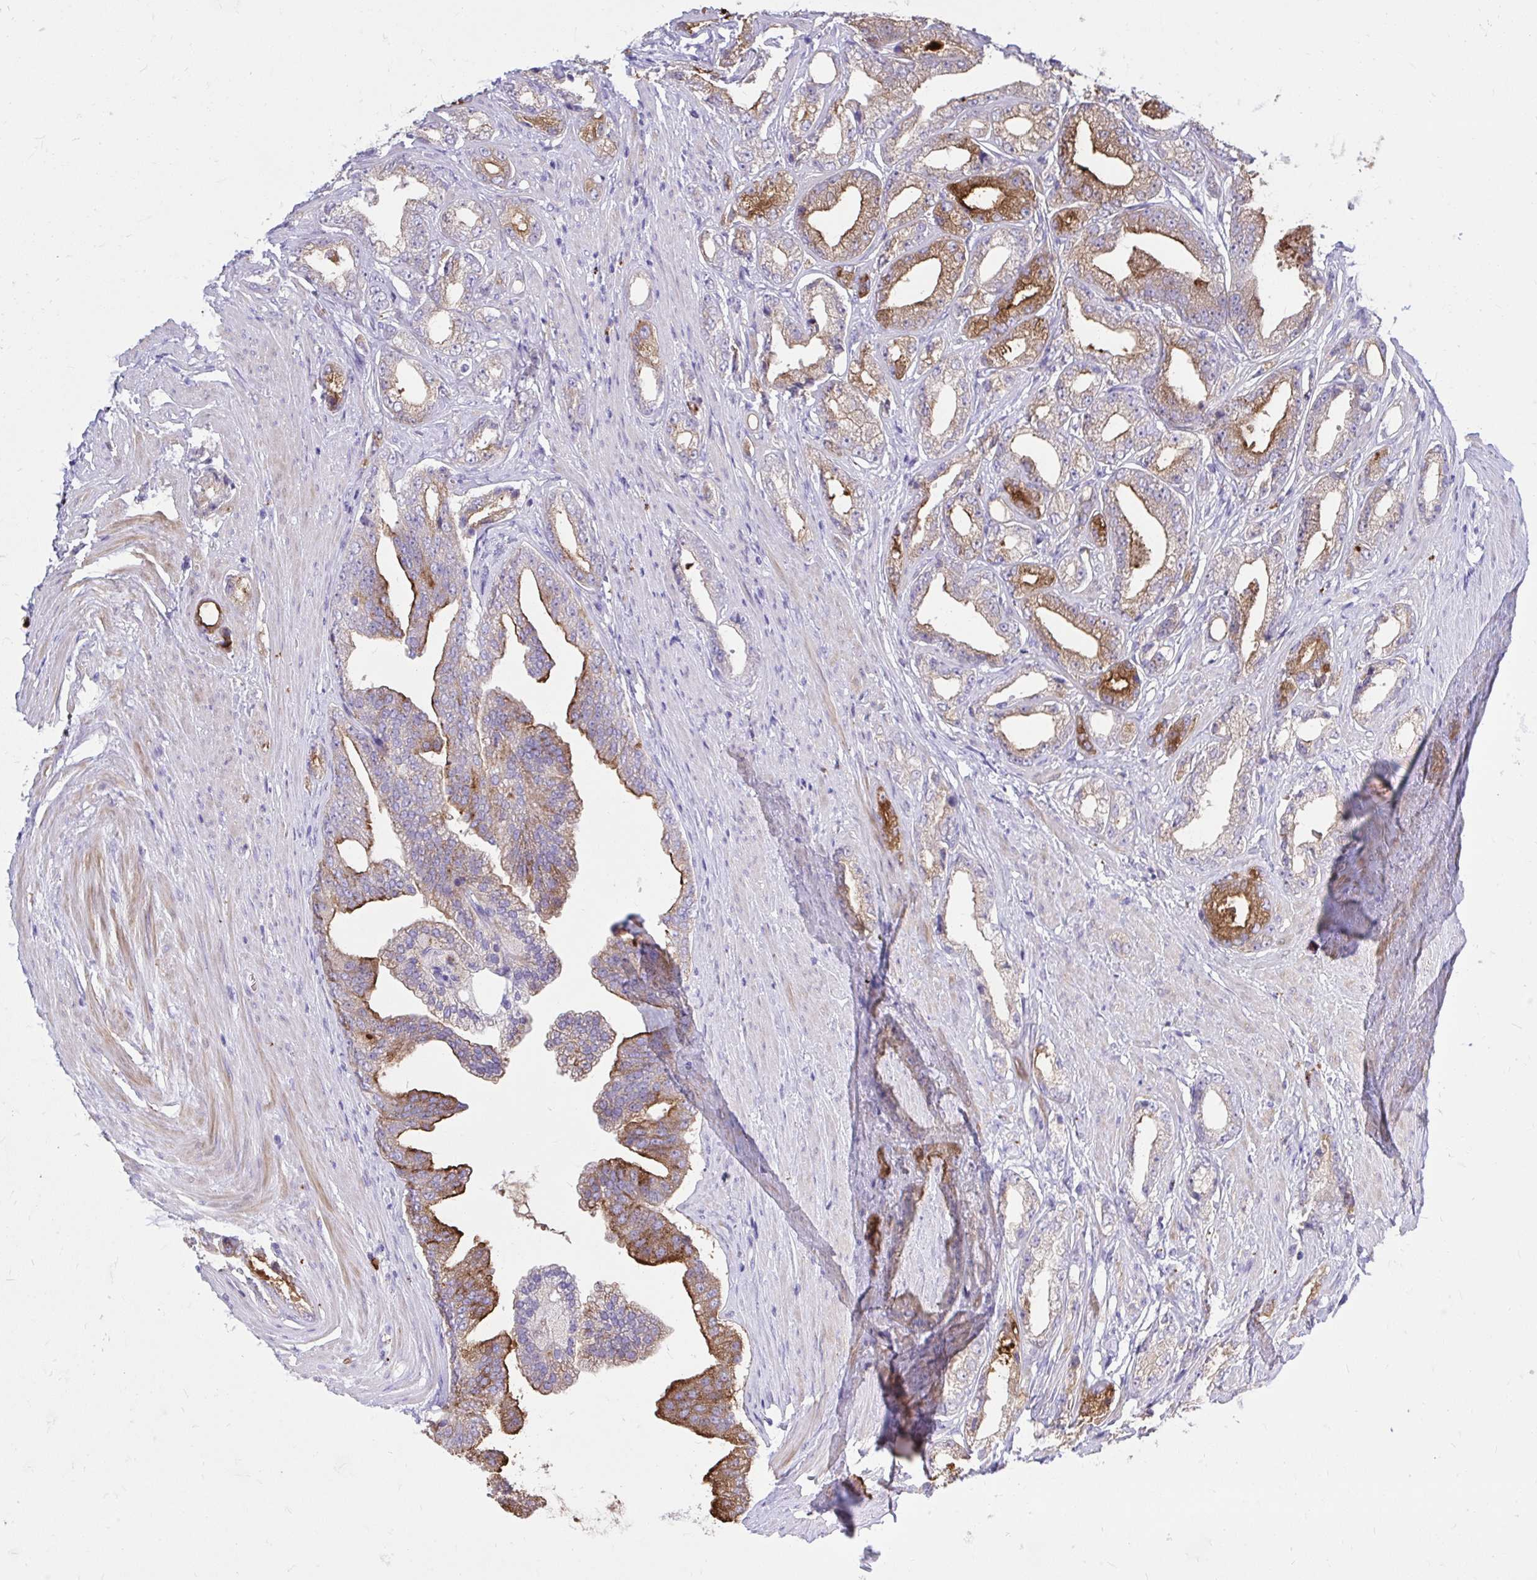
{"staining": {"intensity": "moderate", "quantity": "25%-75%", "location": "cytoplasmic/membranous"}, "tissue": "prostate cancer", "cell_type": "Tumor cells", "image_type": "cancer", "snomed": [{"axis": "morphology", "description": "Adenocarcinoma, Low grade"}, {"axis": "topography", "description": "Prostate"}], "caption": "Prostate low-grade adenocarcinoma stained for a protein reveals moderate cytoplasmic/membranous positivity in tumor cells.", "gene": "TP53I11", "patient": {"sex": "male", "age": 65}}